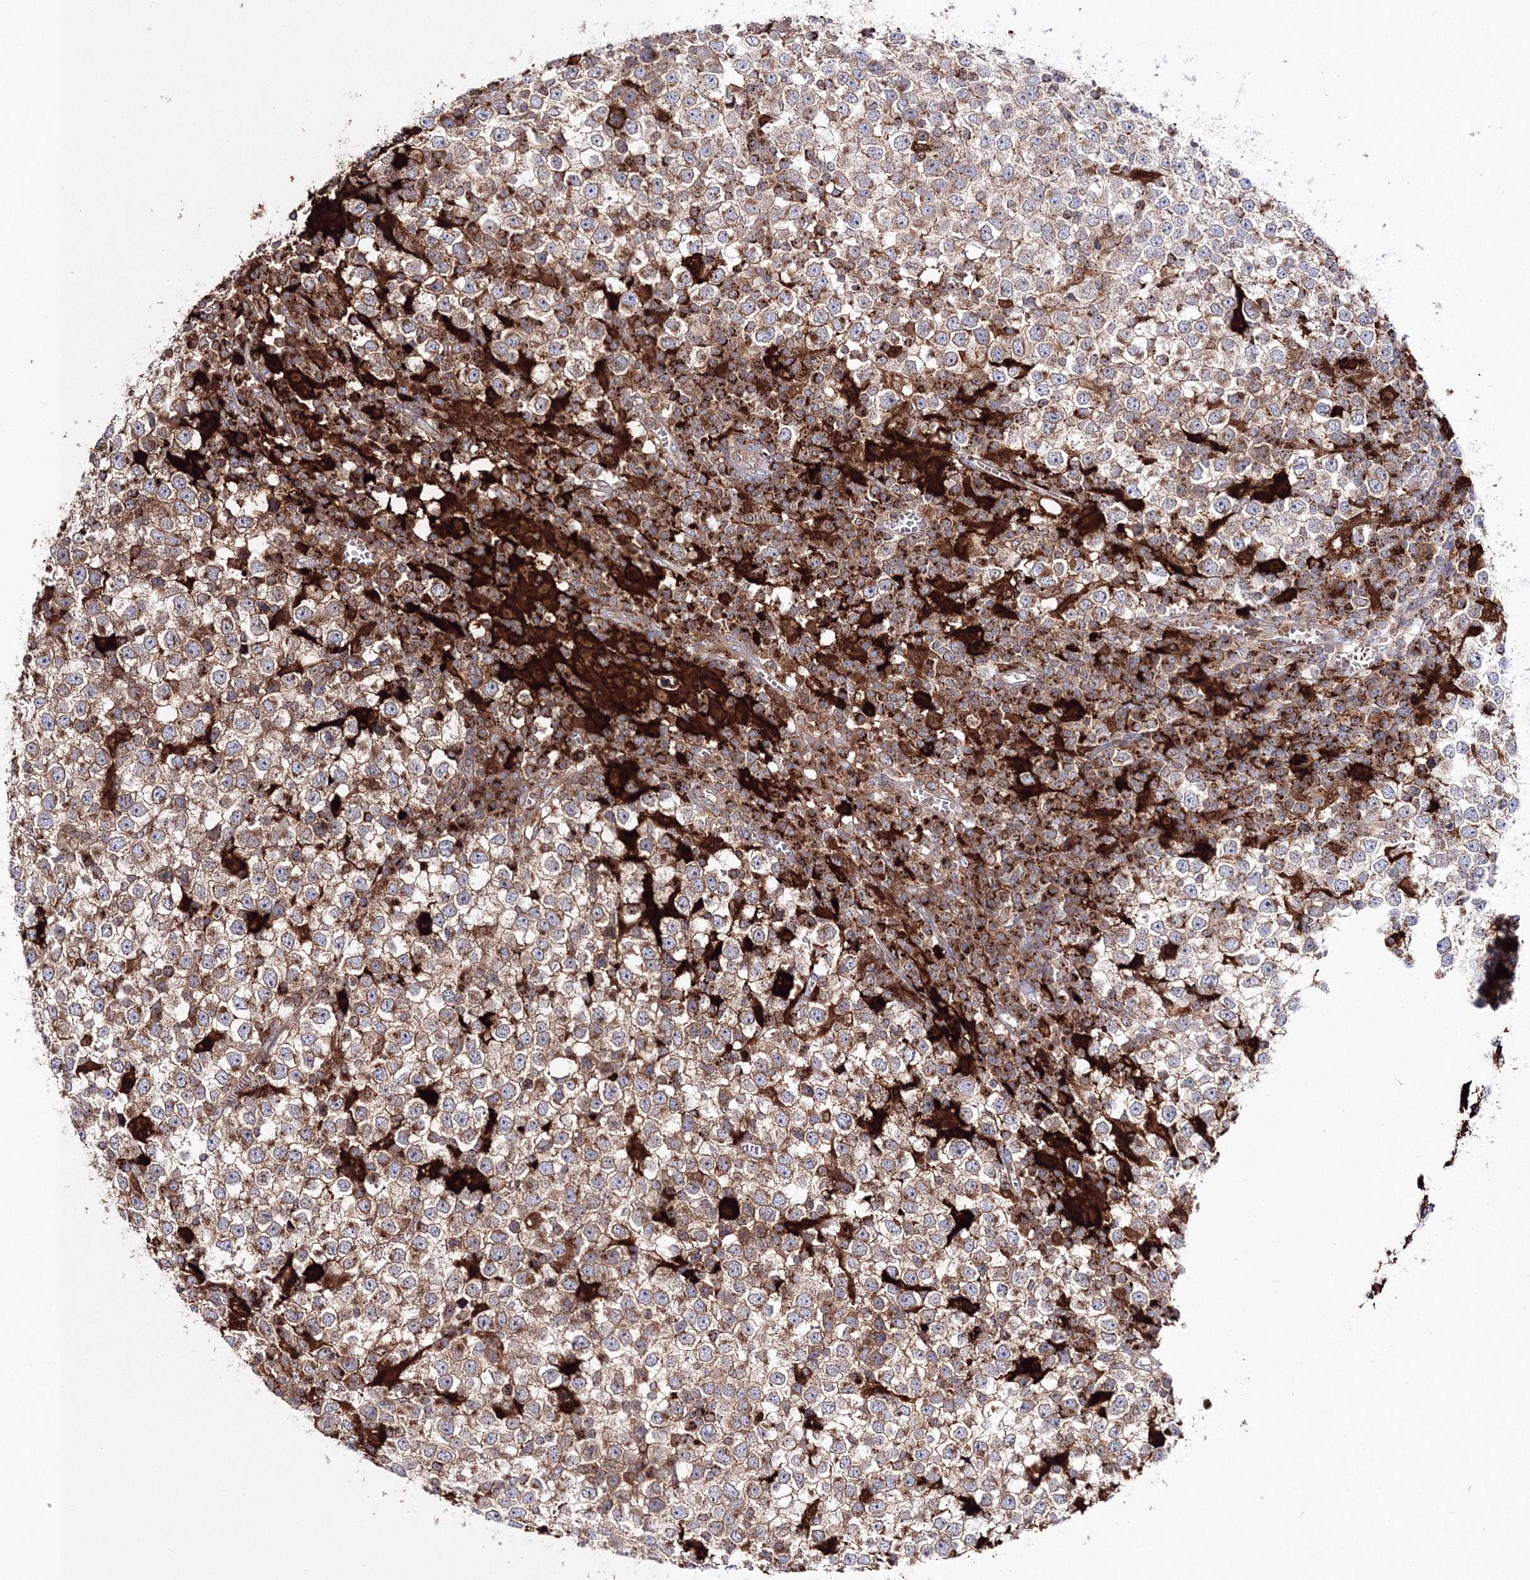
{"staining": {"intensity": "weak", "quantity": "25%-75%", "location": "cytoplasmic/membranous"}, "tissue": "testis cancer", "cell_type": "Tumor cells", "image_type": "cancer", "snomed": [{"axis": "morphology", "description": "Seminoma, NOS"}, {"axis": "topography", "description": "Testis"}], "caption": "Brown immunohistochemical staining in seminoma (testis) reveals weak cytoplasmic/membranous staining in about 25%-75% of tumor cells.", "gene": "ARCN1", "patient": {"sex": "male", "age": 65}}